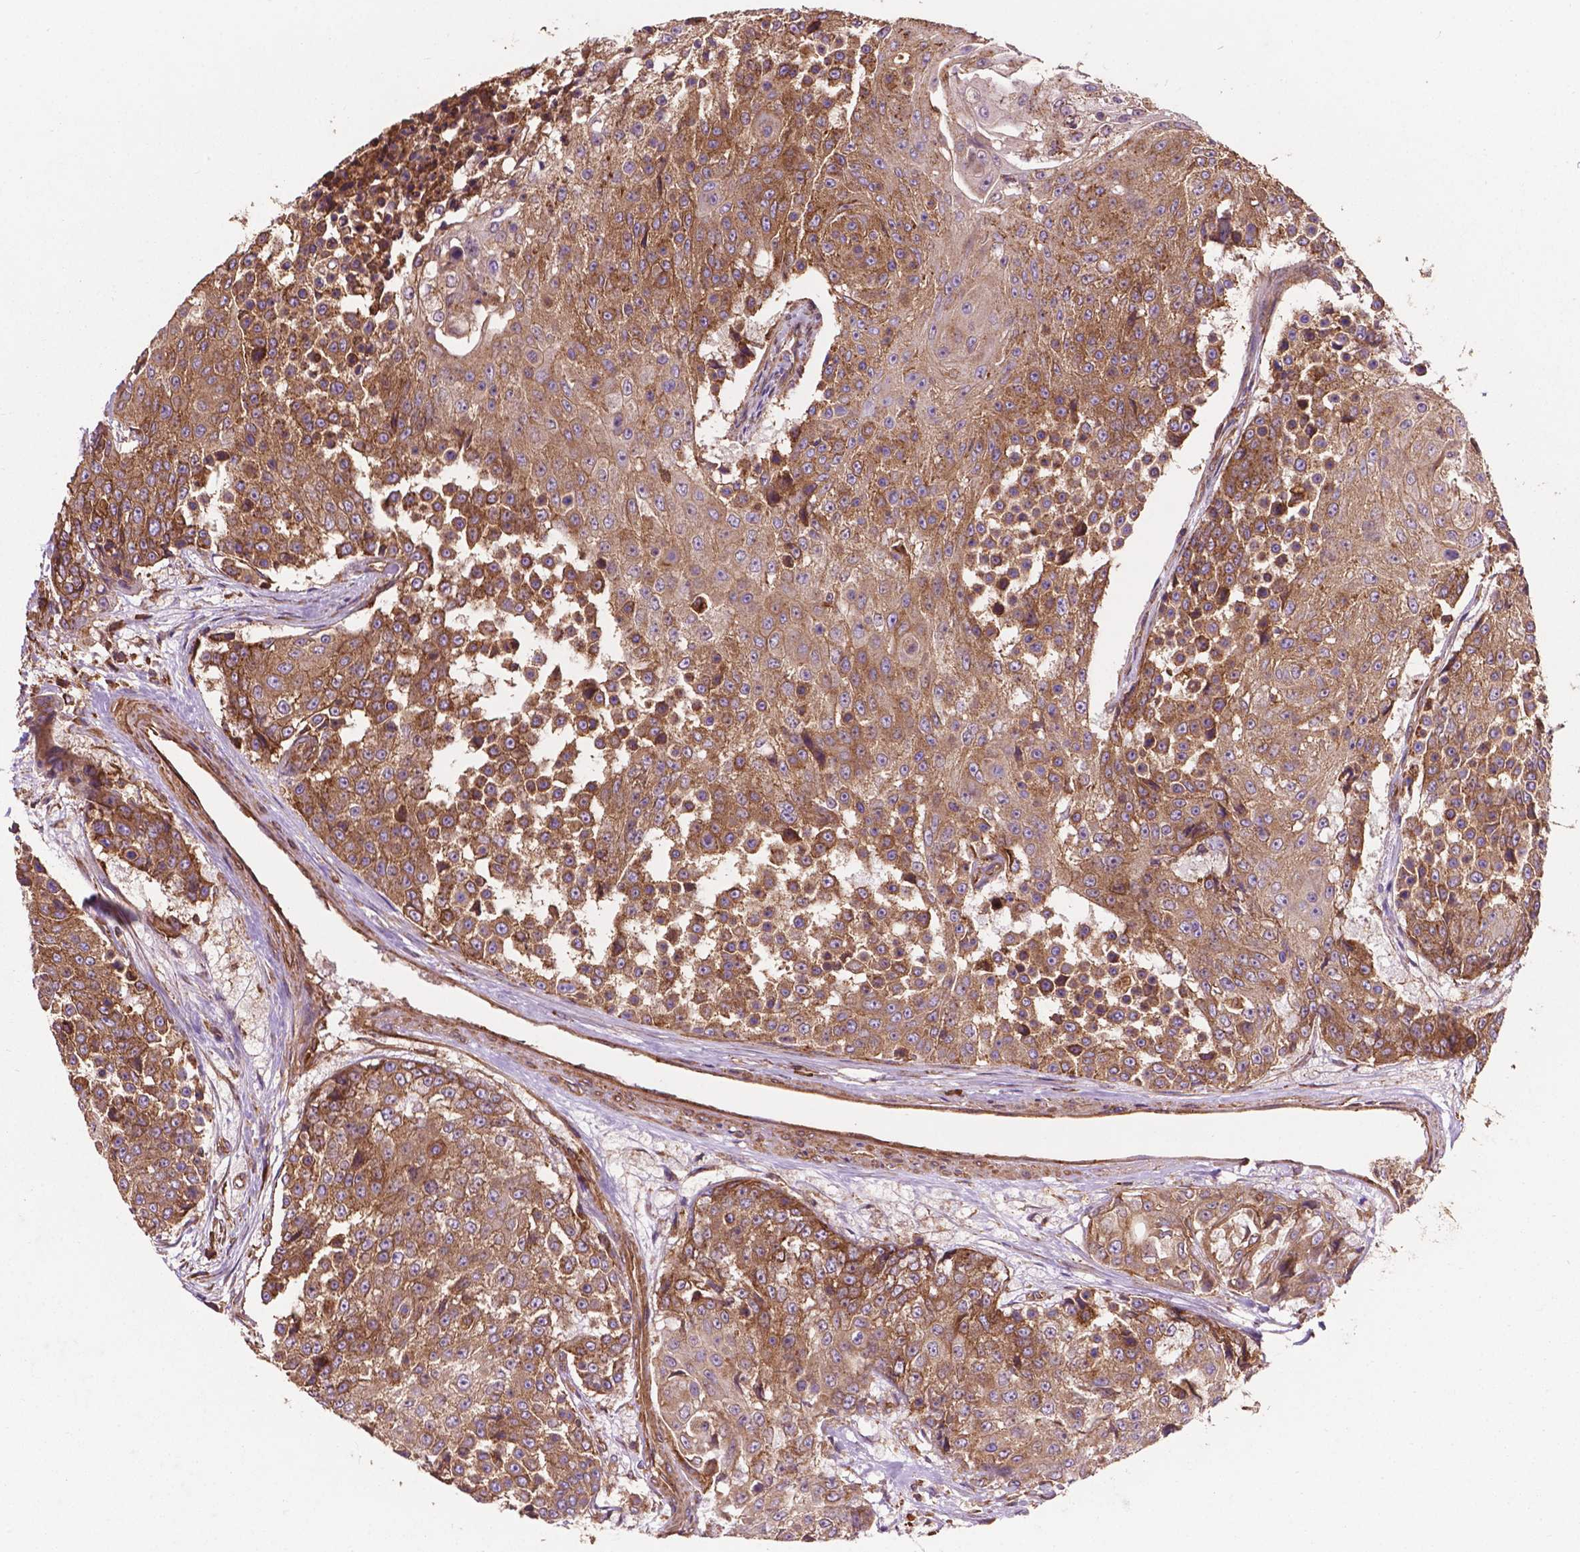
{"staining": {"intensity": "moderate", "quantity": ">75%", "location": "cytoplasmic/membranous"}, "tissue": "urothelial cancer", "cell_type": "Tumor cells", "image_type": "cancer", "snomed": [{"axis": "morphology", "description": "Urothelial carcinoma, High grade"}, {"axis": "topography", "description": "Urinary bladder"}], "caption": "IHC micrograph of neoplastic tissue: human high-grade urothelial carcinoma stained using immunohistochemistry reveals medium levels of moderate protein expression localized specifically in the cytoplasmic/membranous of tumor cells, appearing as a cytoplasmic/membranous brown color.", "gene": "CCDC71L", "patient": {"sex": "female", "age": 63}}